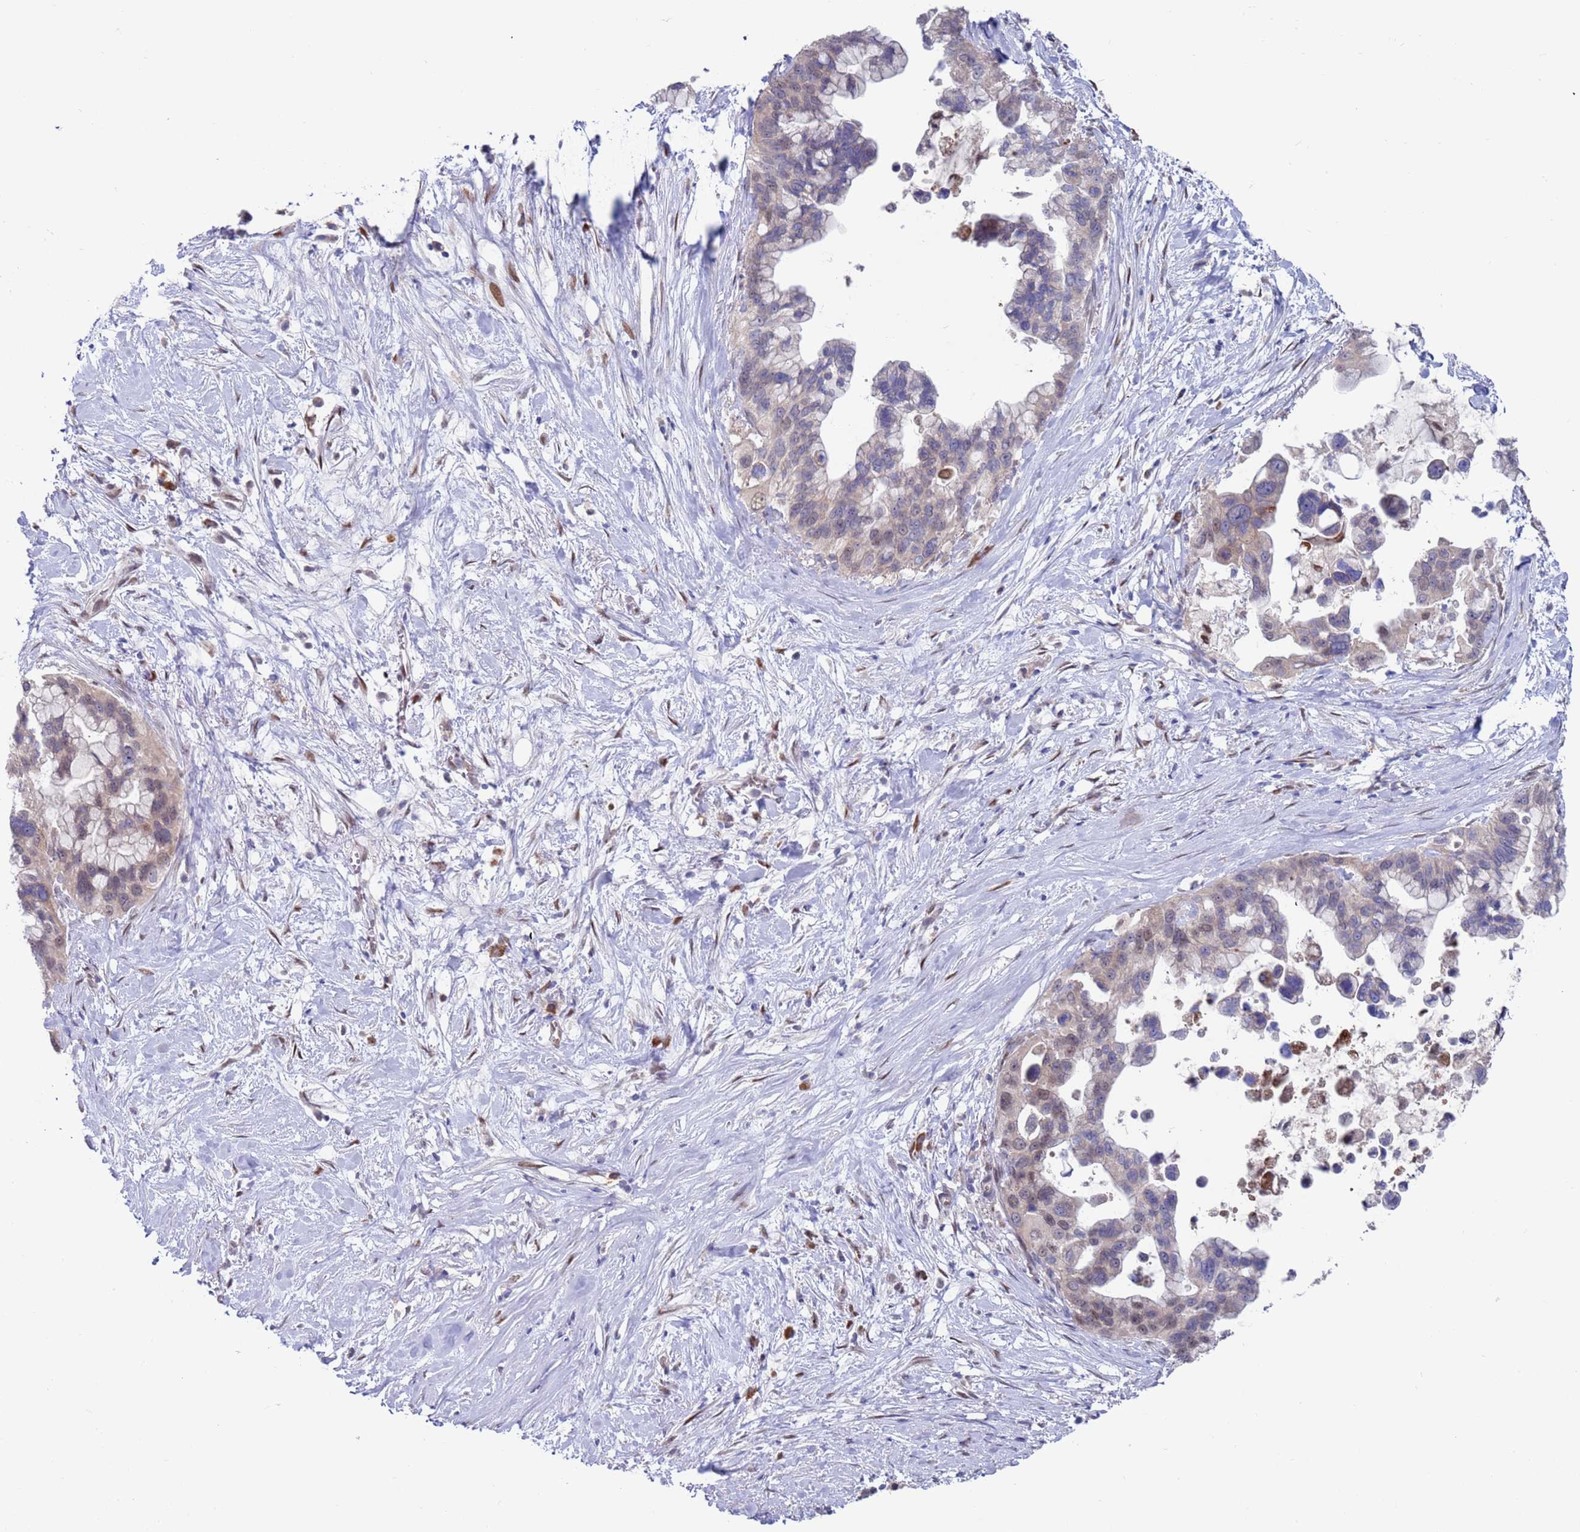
{"staining": {"intensity": "weak", "quantity": "<25%", "location": "cytoplasmic/membranous,nuclear"}, "tissue": "pancreatic cancer", "cell_type": "Tumor cells", "image_type": "cancer", "snomed": [{"axis": "morphology", "description": "Adenocarcinoma, NOS"}, {"axis": "topography", "description": "Pancreas"}], "caption": "Immunohistochemistry (IHC) image of adenocarcinoma (pancreatic) stained for a protein (brown), which demonstrates no staining in tumor cells.", "gene": "FBXO27", "patient": {"sex": "female", "age": 83}}